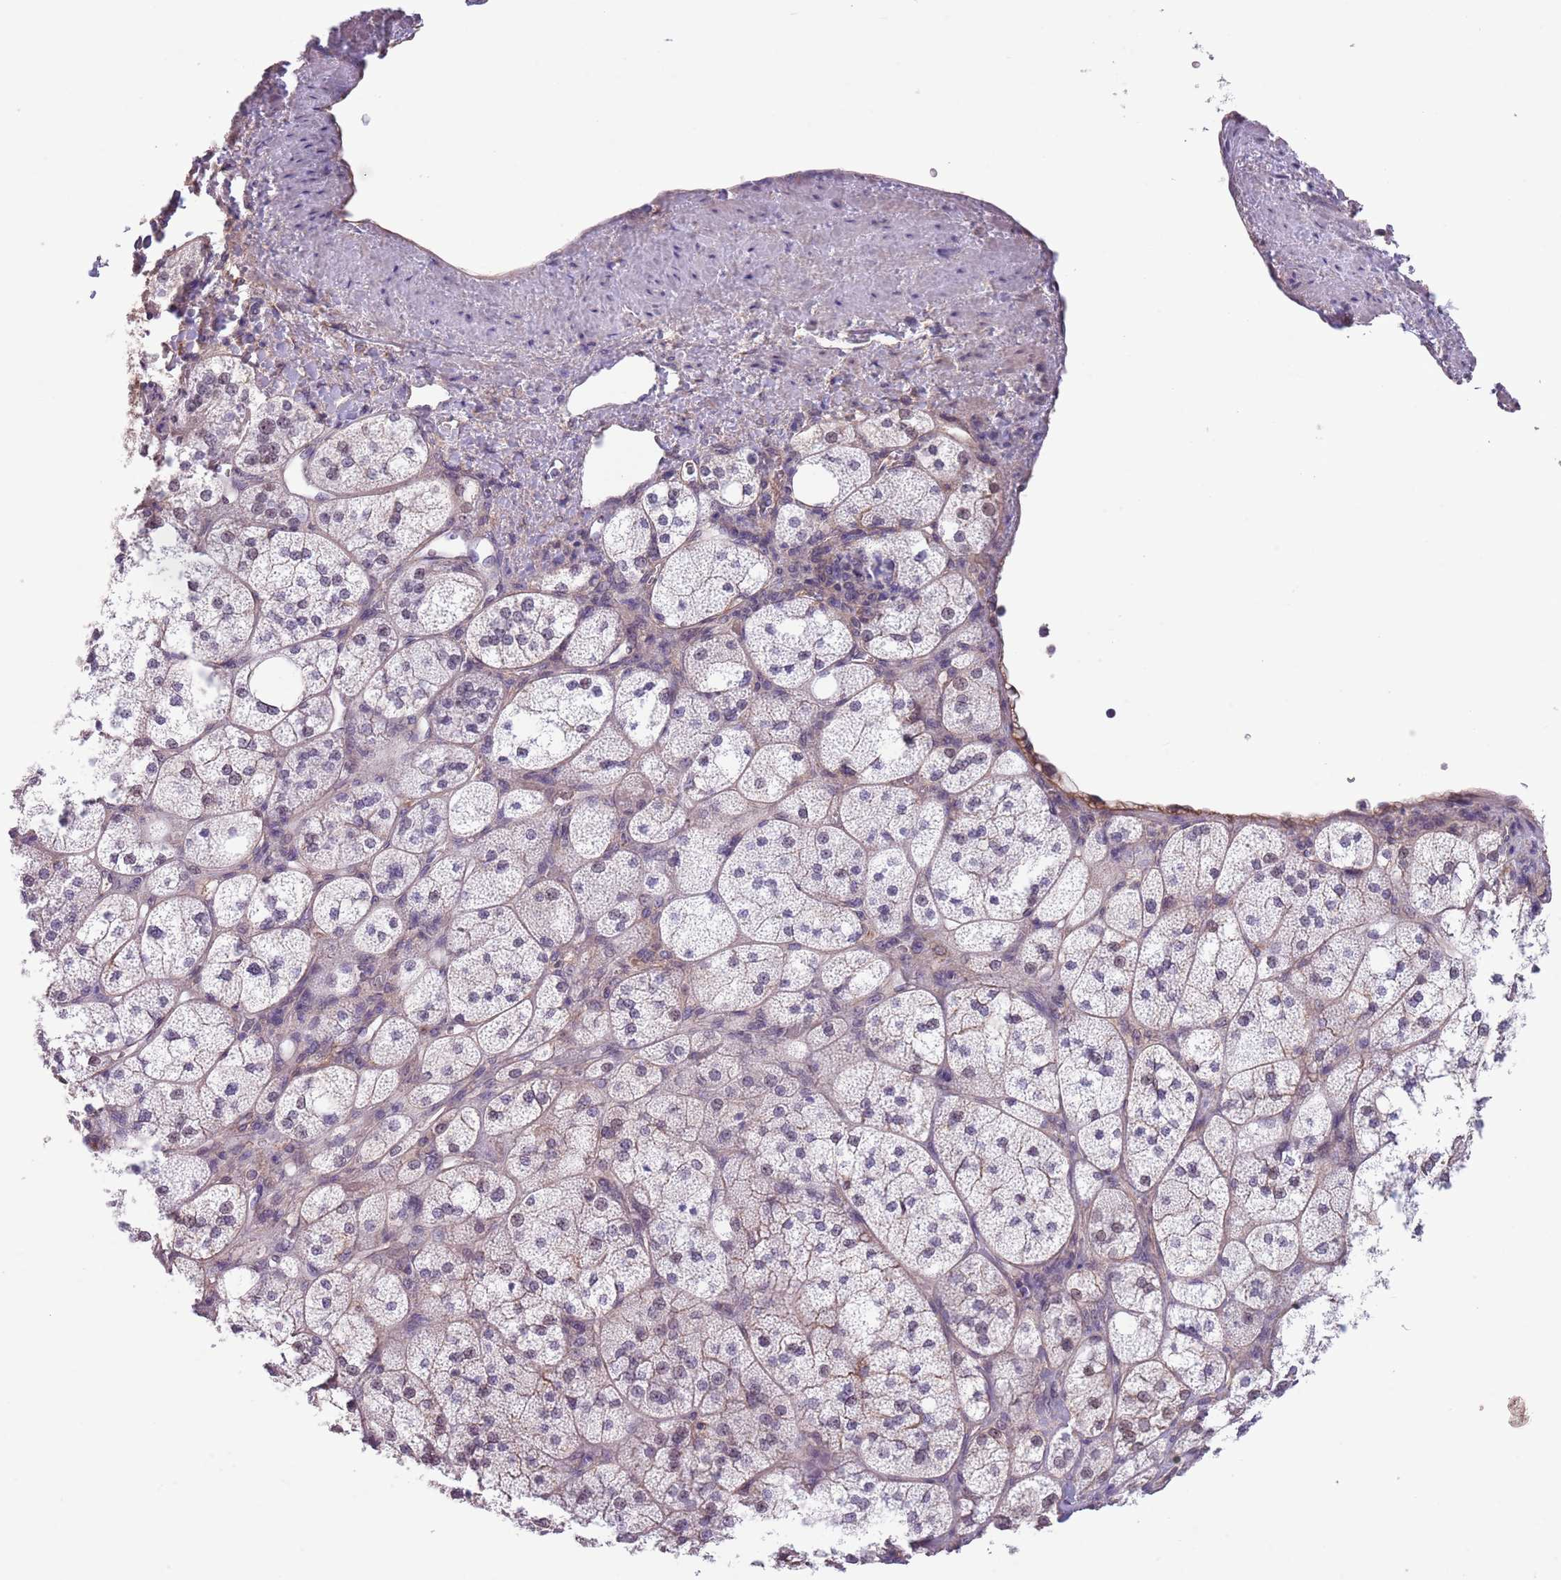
{"staining": {"intensity": "weak", "quantity": "<25%", "location": "nuclear"}, "tissue": "adrenal gland", "cell_type": "Glandular cells", "image_type": "normal", "snomed": [{"axis": "morphology", "description": "Normal tissue, NOS"}, {"axis": "topography", "description": "Adrenal gland"}], "caption": "Glandular cells are negative for protein expression in benign human adrenal gland.", "gene": "CREBZF", "patient": {"sex": "male", "age": 61}}